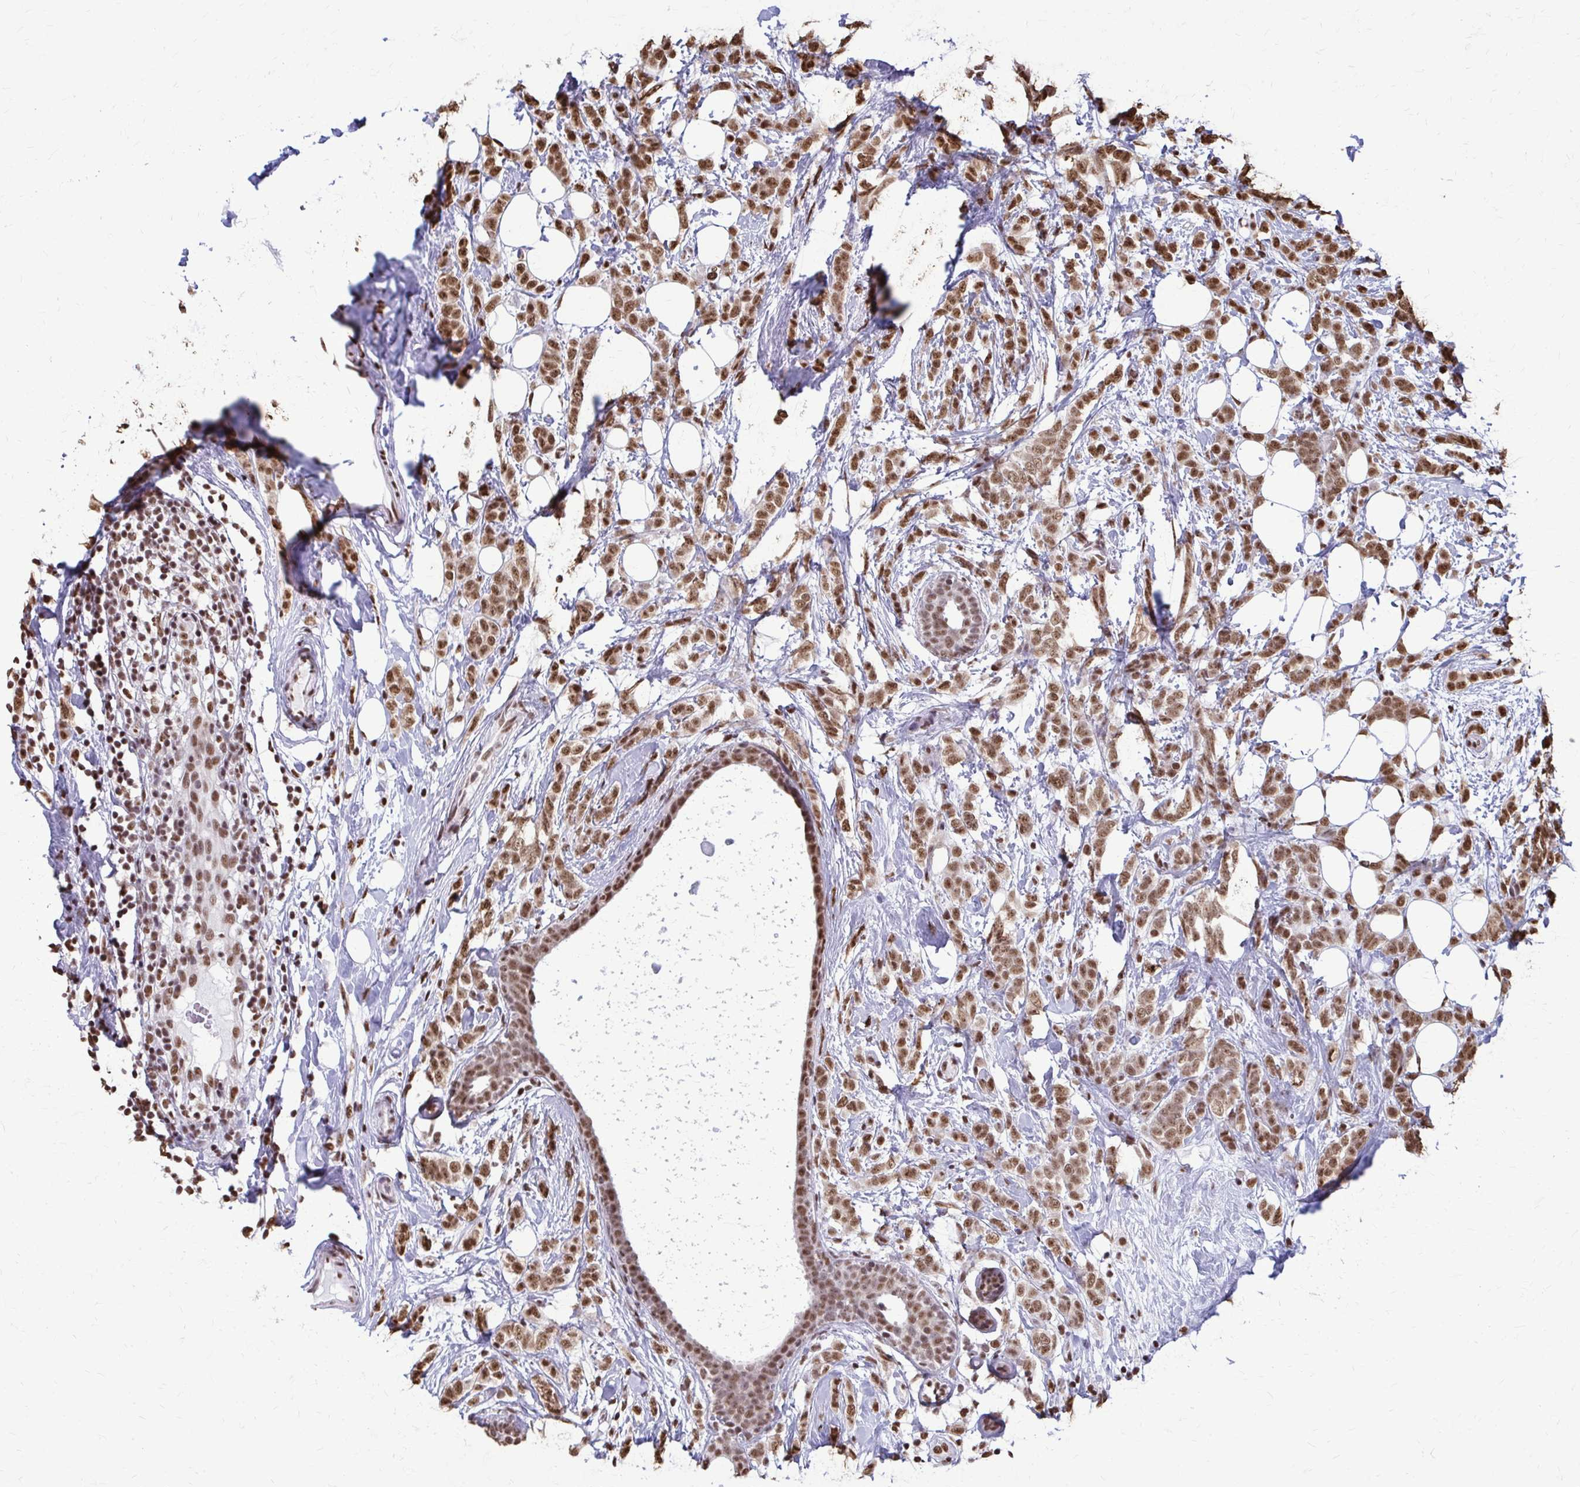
{"staining": {"intensity": "moderate", "quantity": ">75%", "location": "nuclear"}, "tissue": "breast cancer", "cell_type": "Tumor cells", "image_type": "cancer", "snomed": [{"axis": "morphology", "description": "Lobular carcinoma"}, {"axis": "topography", "description": "Breast"}], "caption": "IHC image of neoplastic tissue: human breast lobular carcinoma stained using IHC displays medium levels of moderate protein expression localized specifically in the nuclear of tumor cells, appearing as a nuclear brown color.", "gene": "SNRPA", "patient": {"sex": "female", "age": 49}}